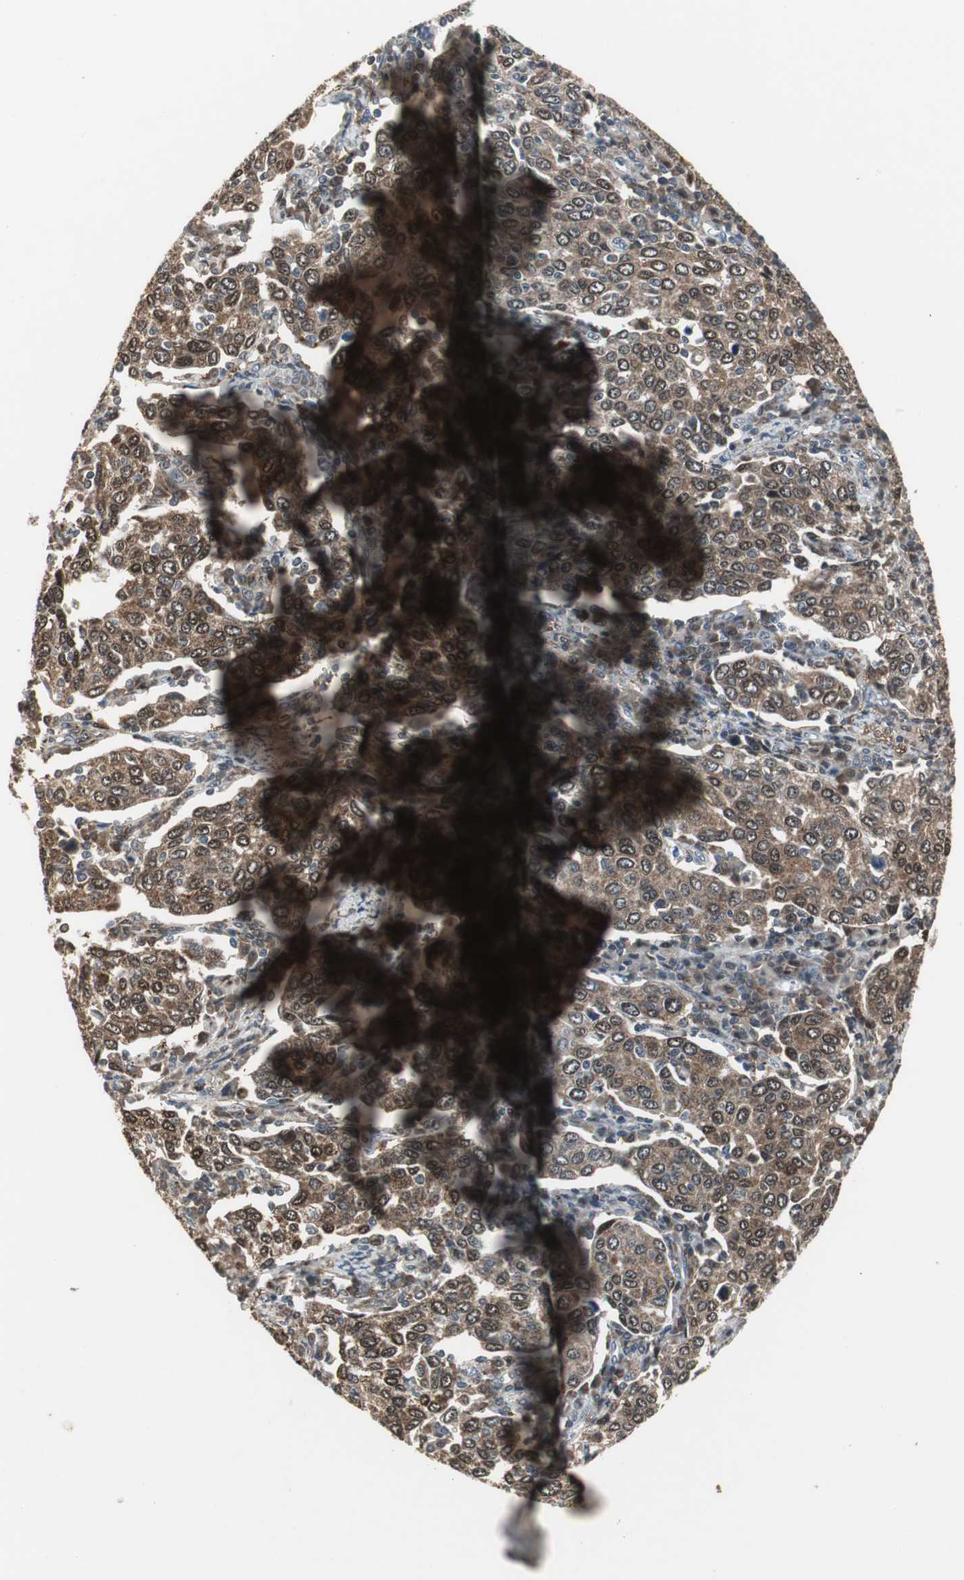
{"staining": {"intensity": "moderate", "quantity": ">75%", "location": "cytoplasmic/membranous,nuclear"}, "tissue": "cervical cancer", "cell_type": "Tumor cells", "image_type": "cancer", "snomed": [{"axis": "morphology", "description": "Squamous cell carcinoma, NOS"}, {"axis": "topography", "description": "Cervix"}], "caption": "IHC micrograph of neoplastic tissue: human cervical cancer stained using immunohistochemistry (IHC) shows medium levels of moderate protein expression localized specifically in the cytoplasmic/membranous and nuclear of tumor cells, appearing as a cytoplasmic/membranous and nuclear brown color.", "gene": "PLIN3", "patient": {"sex": "female", "age": 40}}